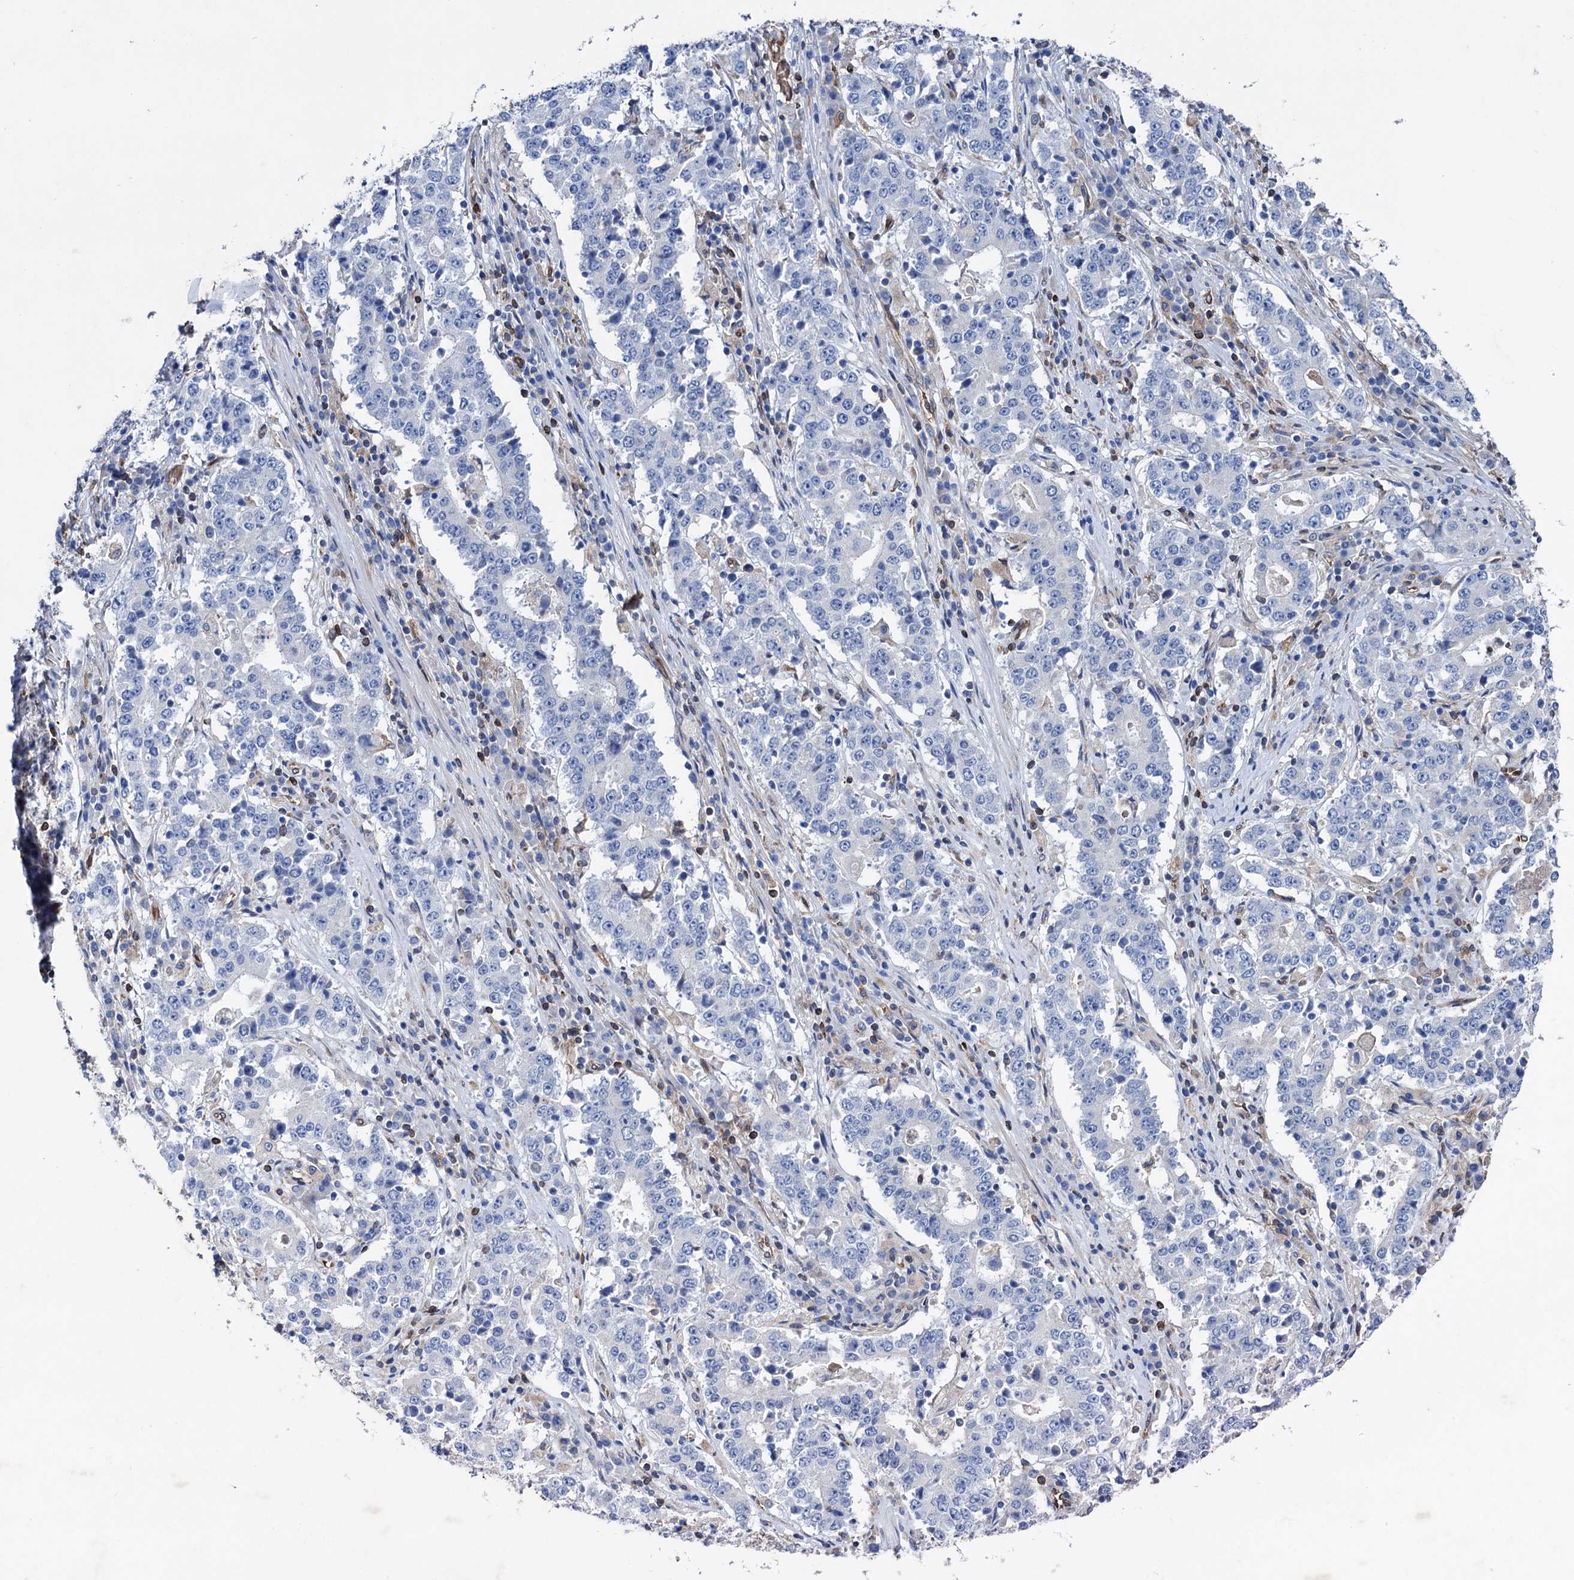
{"staining": {"intensity": "negative", "quantity": "none", "location": "none"}, "tissue": "stomach cancer", "cell_type": "Tumor cells", "image_type": "cancer", "snomed": [{"axis": "morphology", "description": "Adenocarcinoma, NOS"}, {"axis": "topography", "description": "Stomach"}], "caption": "Tumor cells are negative for protein expression in human stomach adenocarcinoma.", "gene": "STING1", "patient": {"sex": "male", "age": 59}}